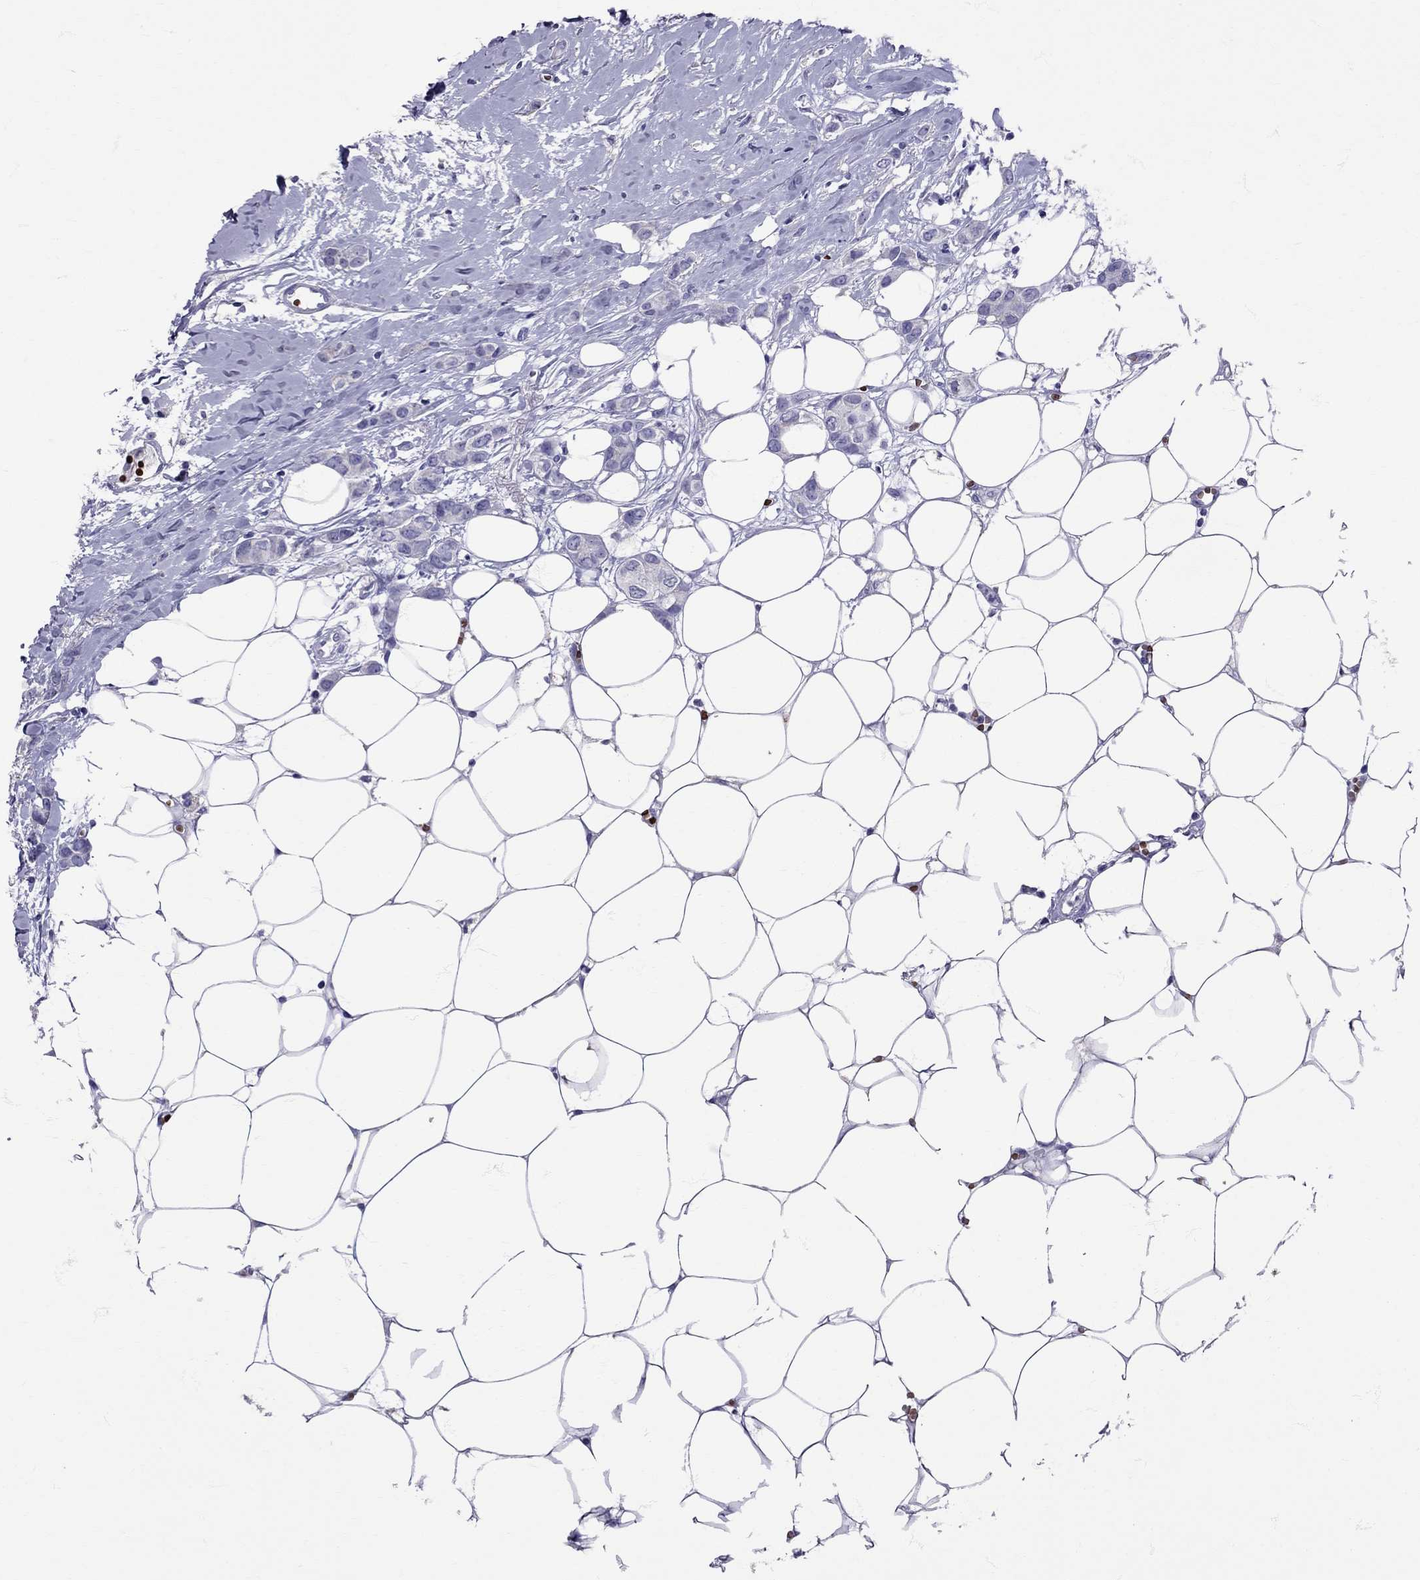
{"staining": {"intensity": "negative", "quantity": "none", "location": "none"}, "tissue": "breast cancer", "cell_type": "Tumor cells", "image_type": "cancer", "snomed": [{"axis": "morphology", "description": "Duct carcinoma"}, {"axis": "topography", "description": "Breast"}], "caption": "The image demonstrates no significant expression in tumor cells of intraductal carcinoma (breast).", "gene": "TBR1", "patient": {"sex": "female", "age": 85}}